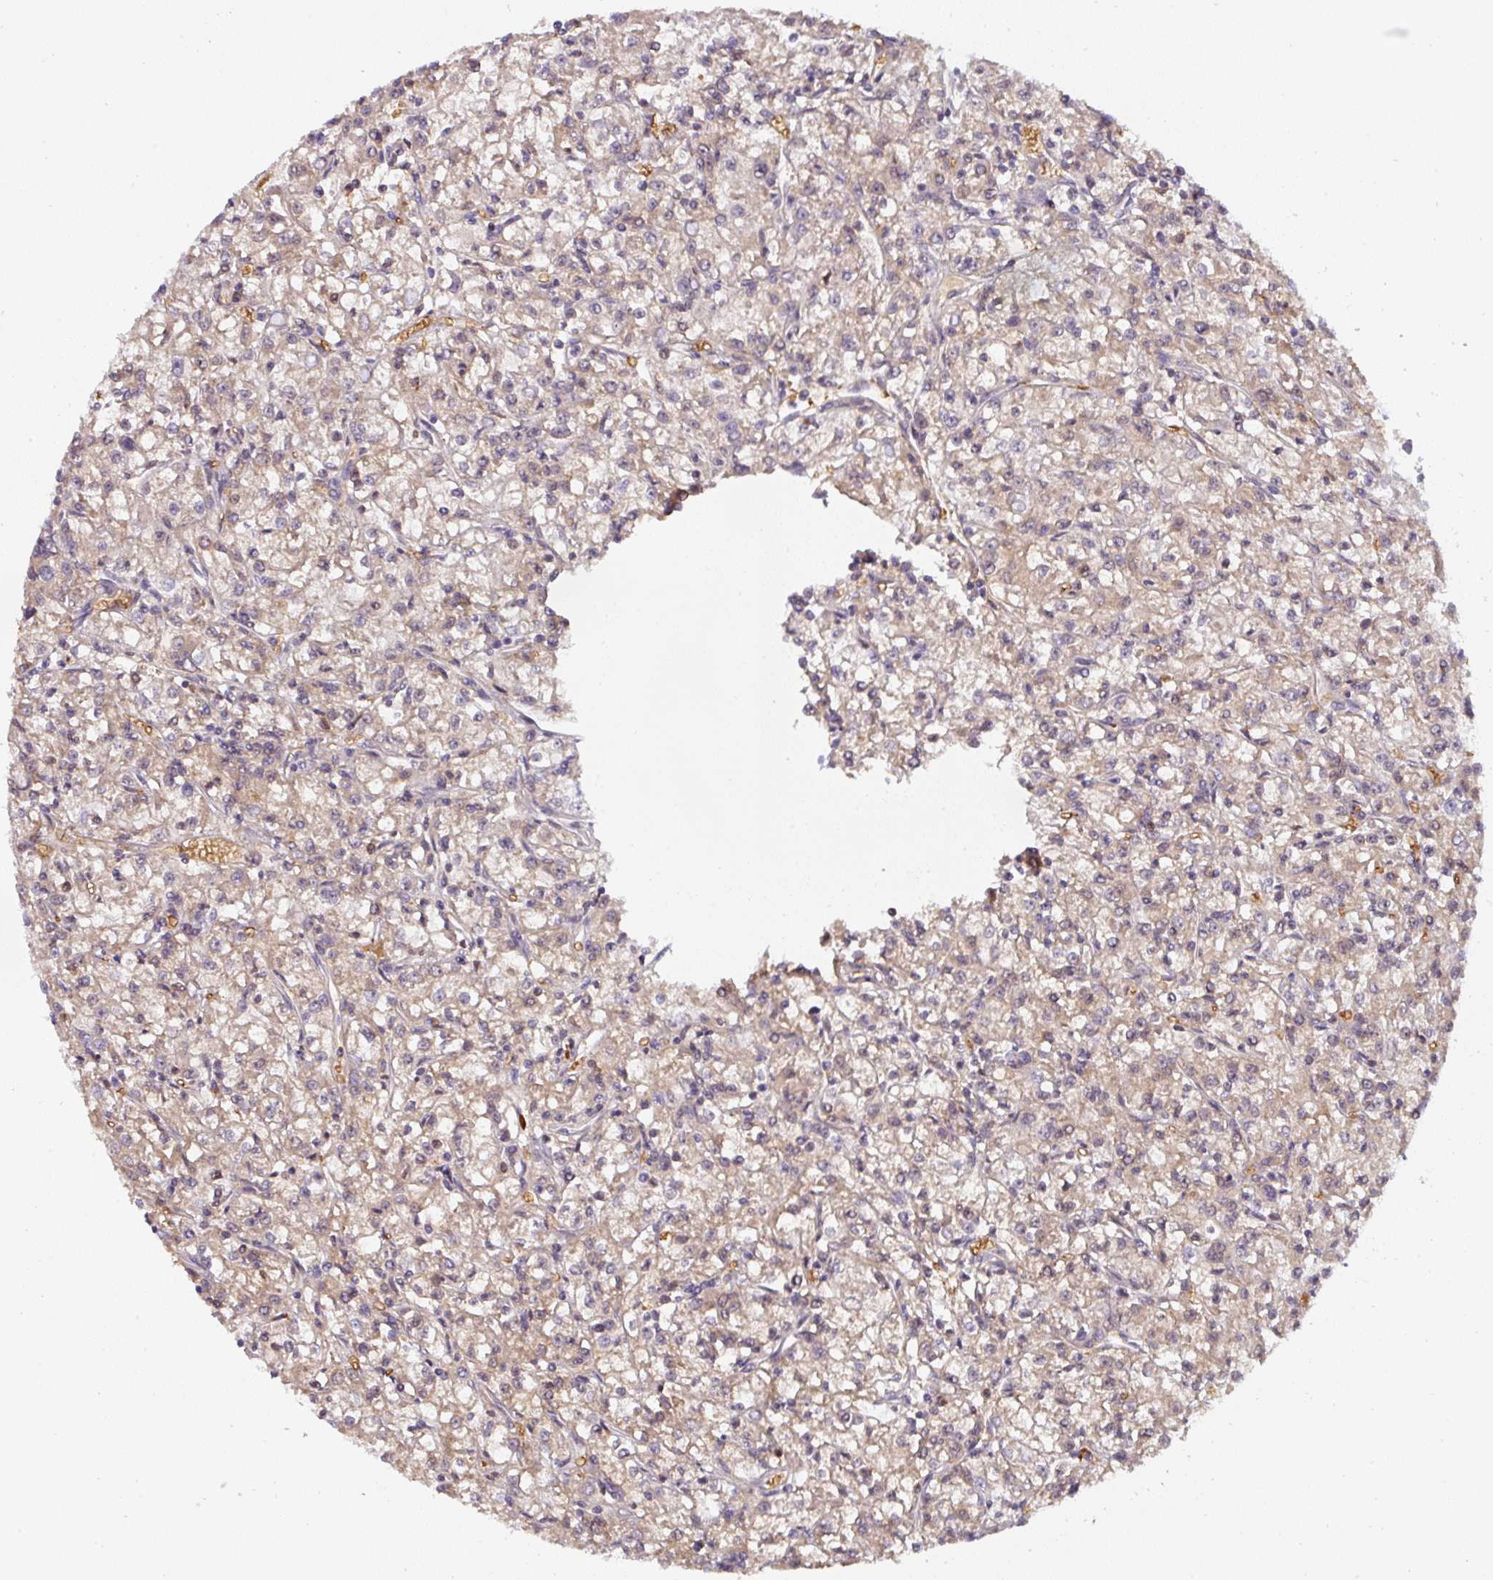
{"staining": {"intensity": "weak", "quantity": ">75%", "location": "cytoplasmic/membranous"}, "tissue": "renal cancer", "cell_type": "Tumor cells", "image_type": "cancer", "snomed": [{"axis": "morphology", "description": "Adenocarcinoma, NOS"}, {"axis": "topography", "description": "Kidney"}], "caption": "This is a histology image of IHC staining of renal cancer (adenocarcinoma), which shows weak expression in the cytoplasmic/membranous of tumor cells.", "gene": "ST13", "patient": {"sex": "female", "age": 59}}